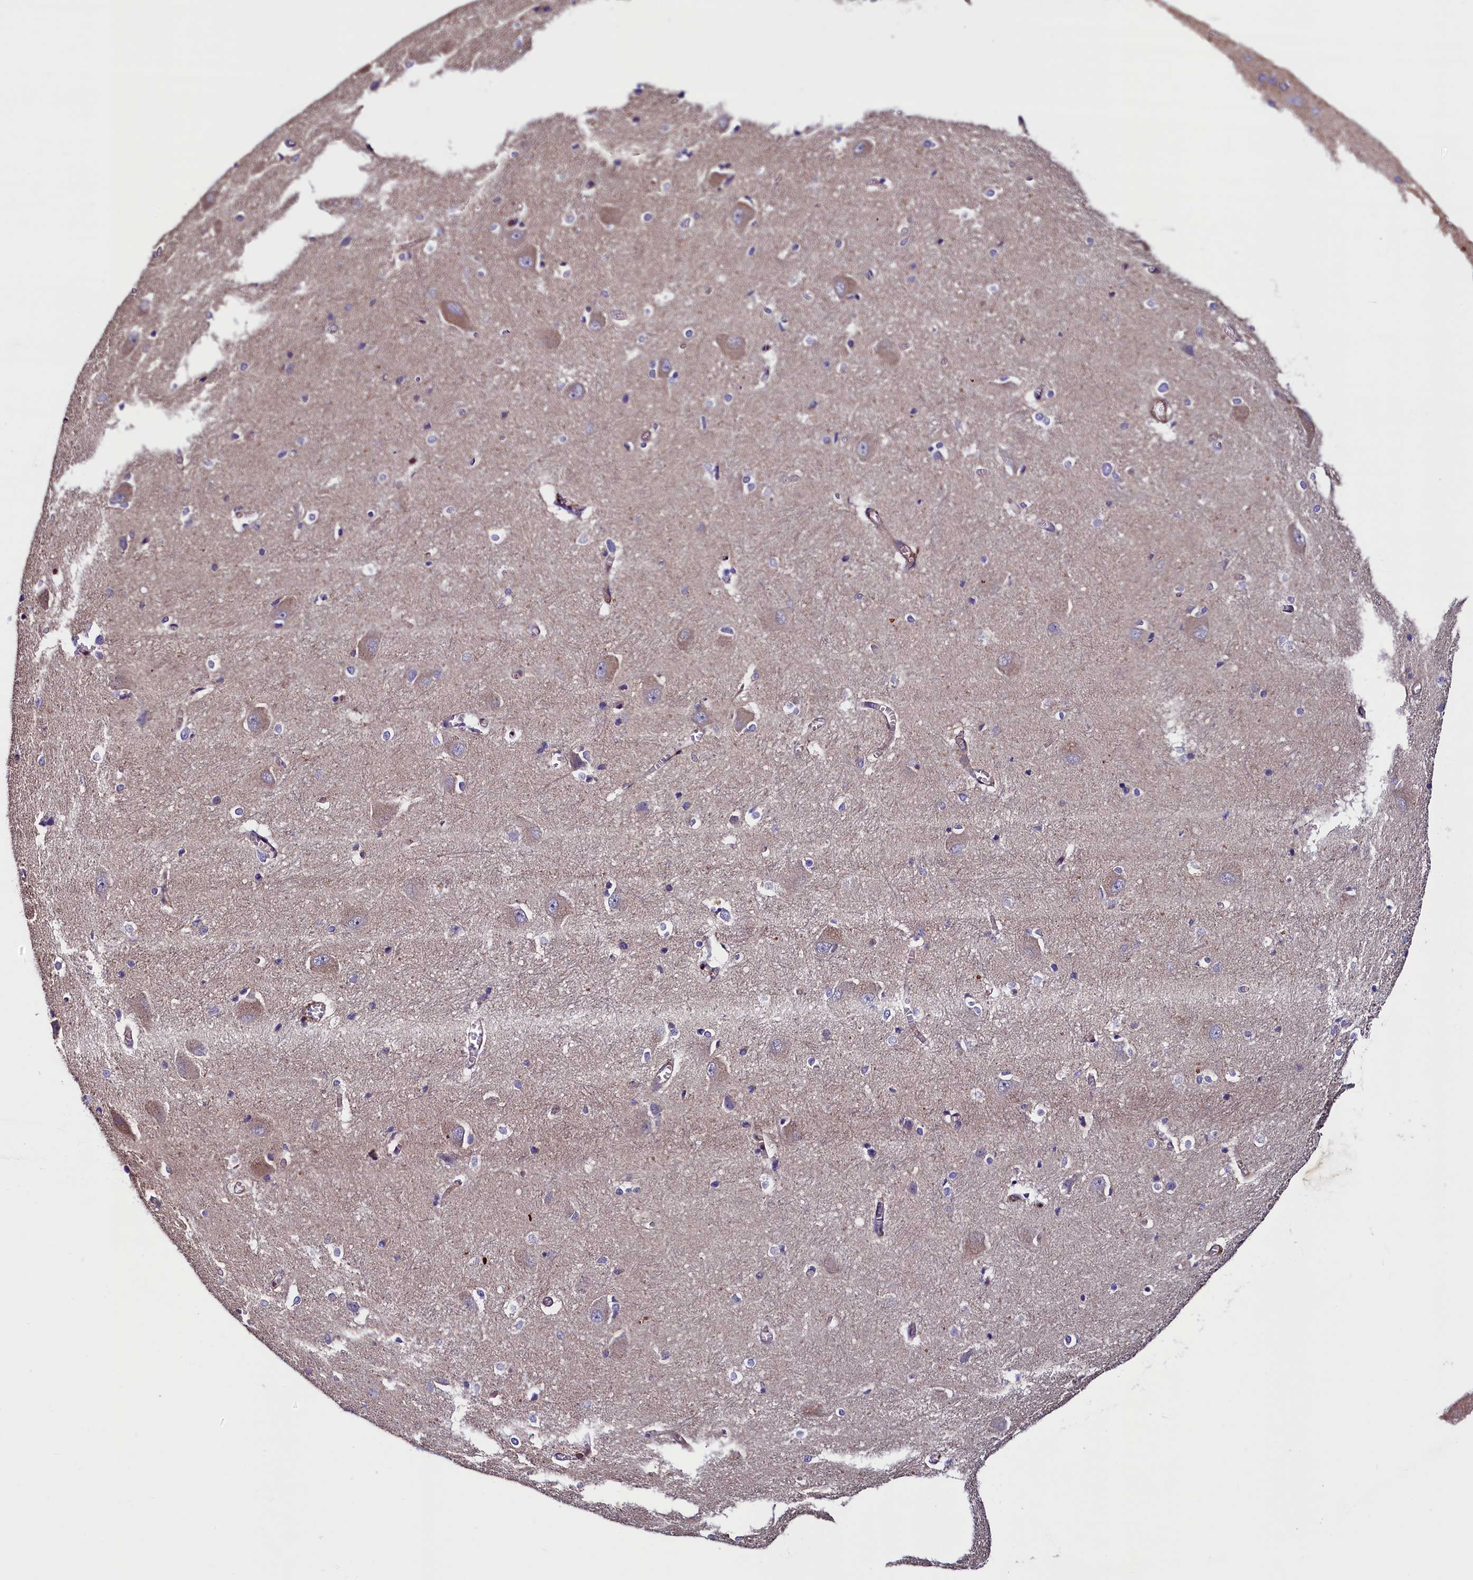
{"staining": {"intensity": "negative", "quantity": "none", "location": "none"}, "tissue": "caudate", "cell_type": "Glial cells", "image_type": "normal", "snomed": [{"axis": "morphology", "description": "Normal tissue, NOS"}, {"axis": "topography", "description": "Lateral ventricle wall"}], "caption": "Immunohistochemistry photomicrograph of unremarkable caudate: caudate stained with DAB (3,3'-diaminobenzidine) demonstrates no significant protein expression in glial cells.", "gene": "DUOXA1", "patient": {"sex": "male", "age": 37}}